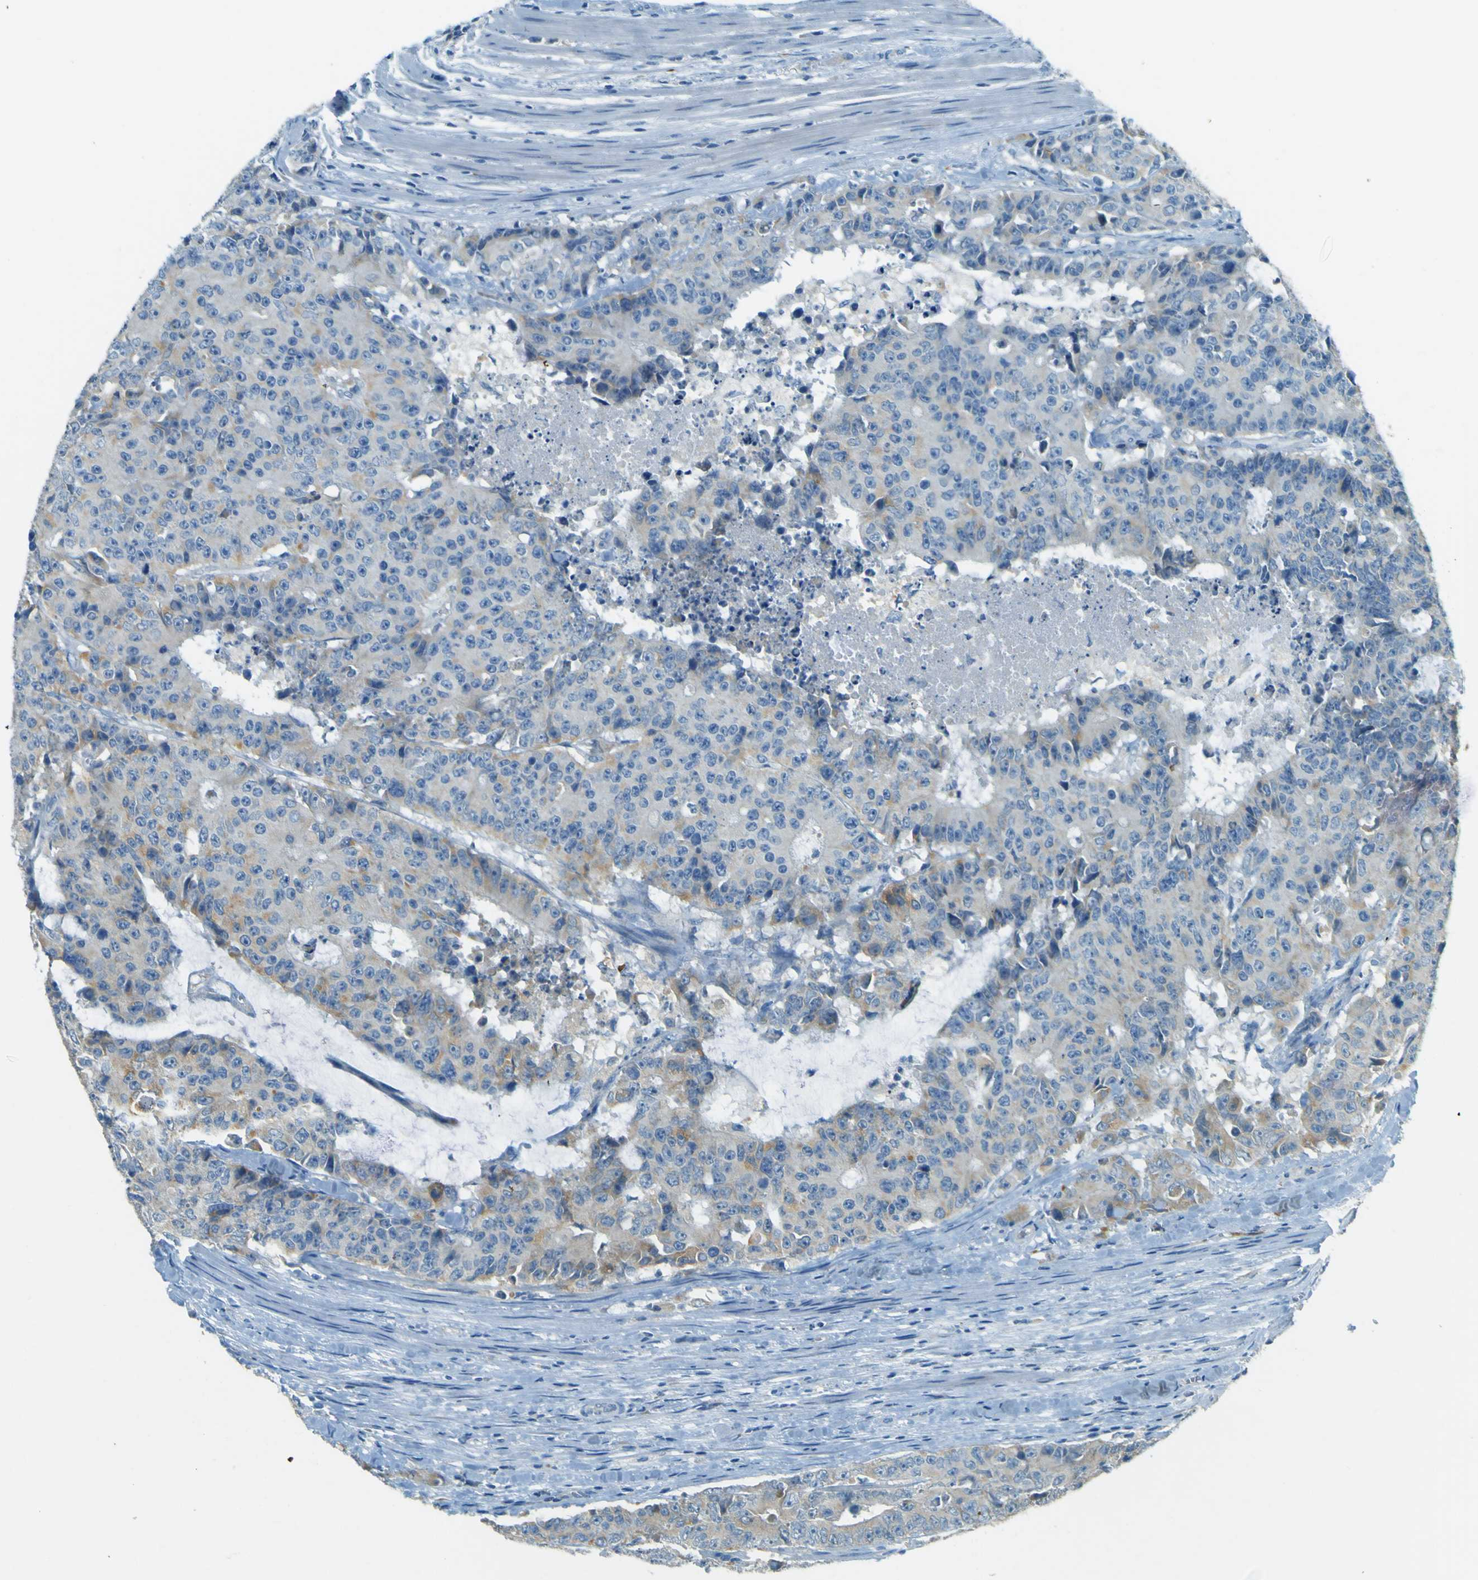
{"staining": {"intensity": "weak", "quantity": "<25%", "location": "cytoplasmic/membranous"}, "tissue": "colorectal cancer", "cell_type": "Tumor cells", "image_type": "cancer", "snomed": [{"axis": "morphology", "description": "Adenocarcinoma, NOS"}, {"axis": "topography", "description": "Colon"}], "caption": "Human colorectal adenocarcinoma stained for a protein using immunohistochemistry (IHC) shows no staining in tumor cells.", "gene": "FKTN", "patient": {"sex": "male", "age": 56}}